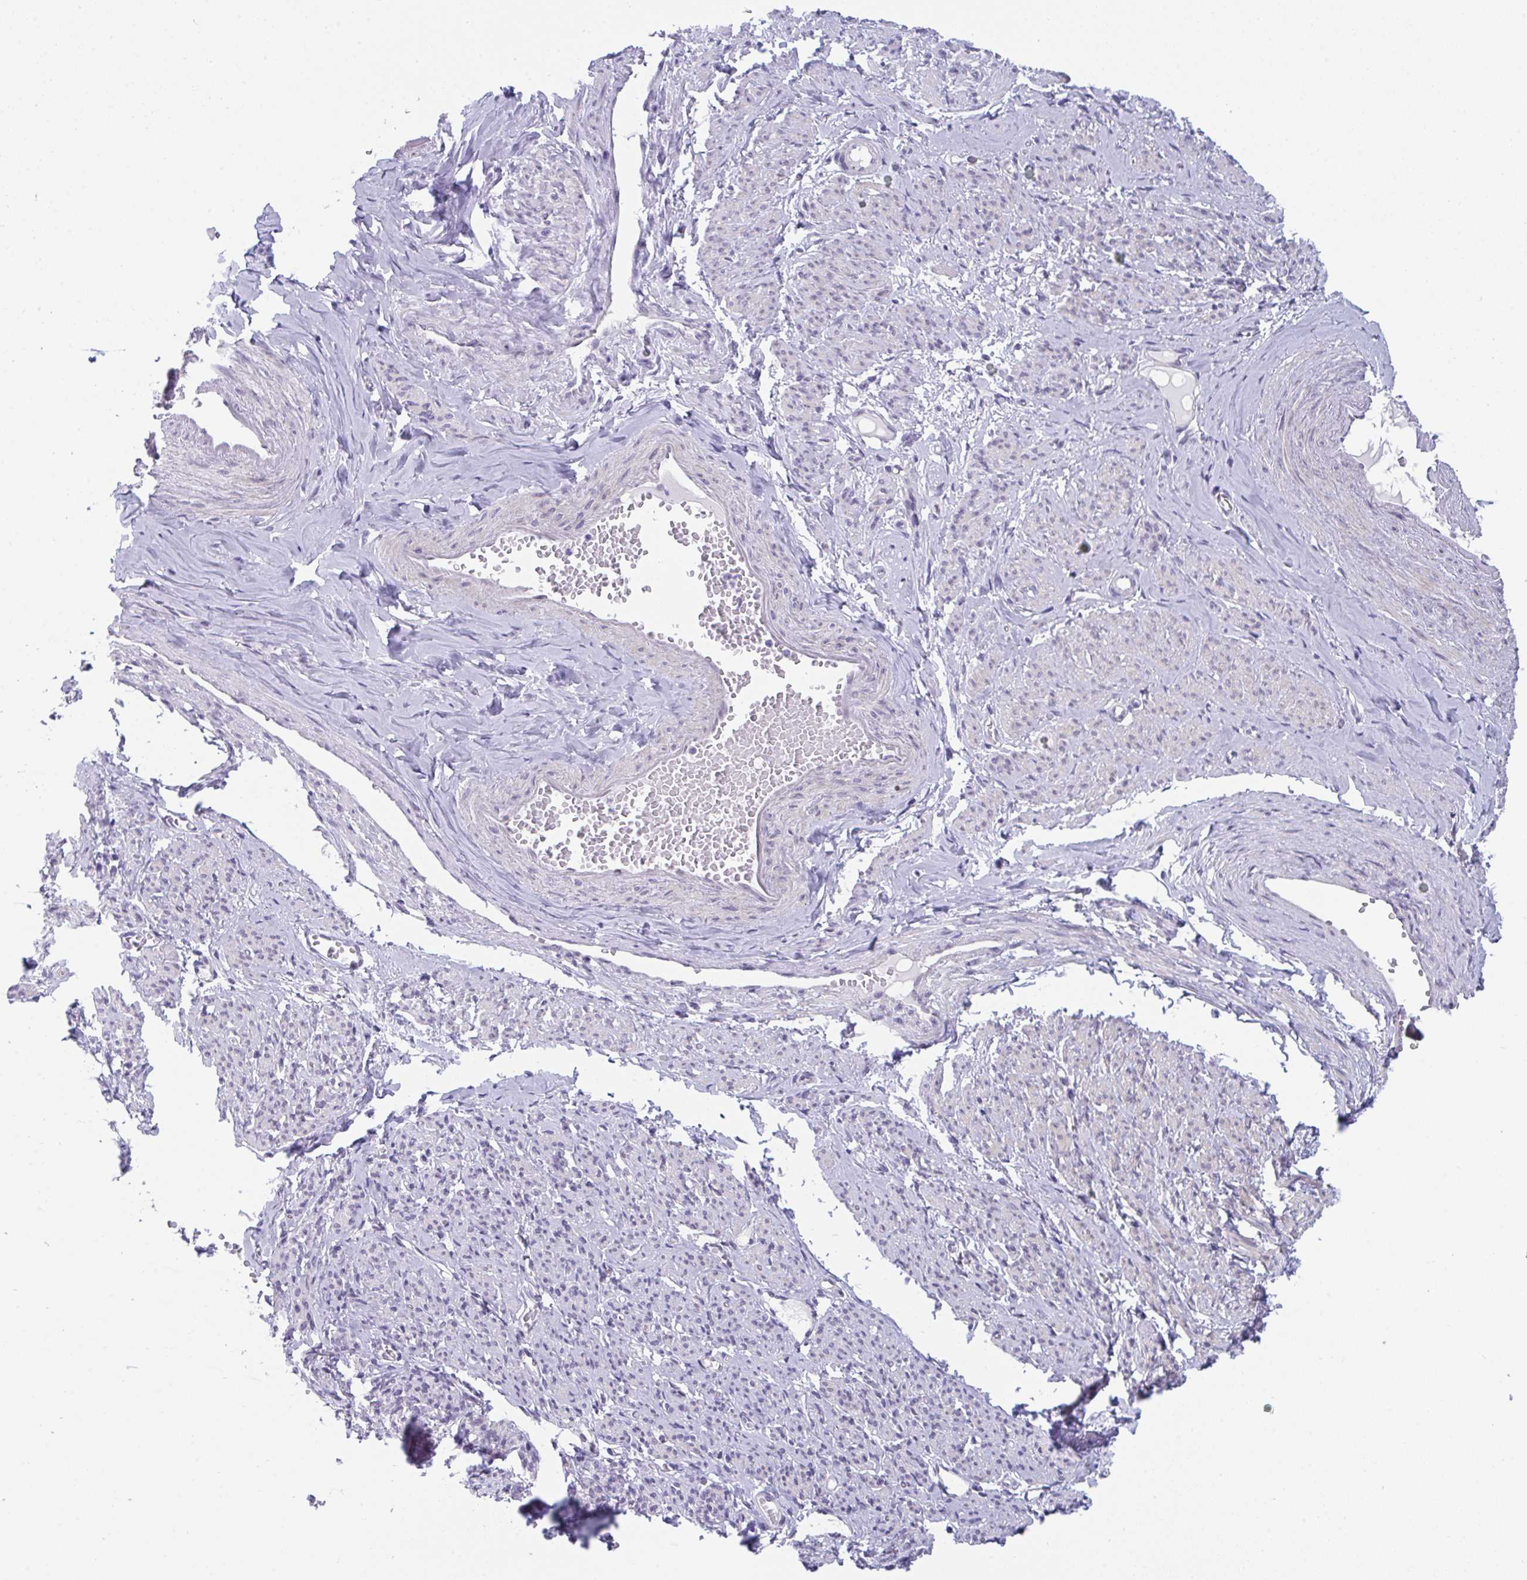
{"staining": {"intensity": "weak", "quantity": "<25%", "location": "nuclear"}, "tissue": "smooth muscle", "cell_type": "Smooth muscle cells", "image_type": "normal", "snomed": [{"axis": "morphology", "description": "Normal tissue, NOS"}, {"axis": "topography", "description": "Smooth muscle"}], "caption": "An image of human smooth muscle is negative for staining in smooth muscle cells. (DAB (3,3'-diaminobenzidine) immunohistochemistry (IHC), high magnification).", "gene": "BMAL2", "patient": {"sex": "female", "age": 65}}